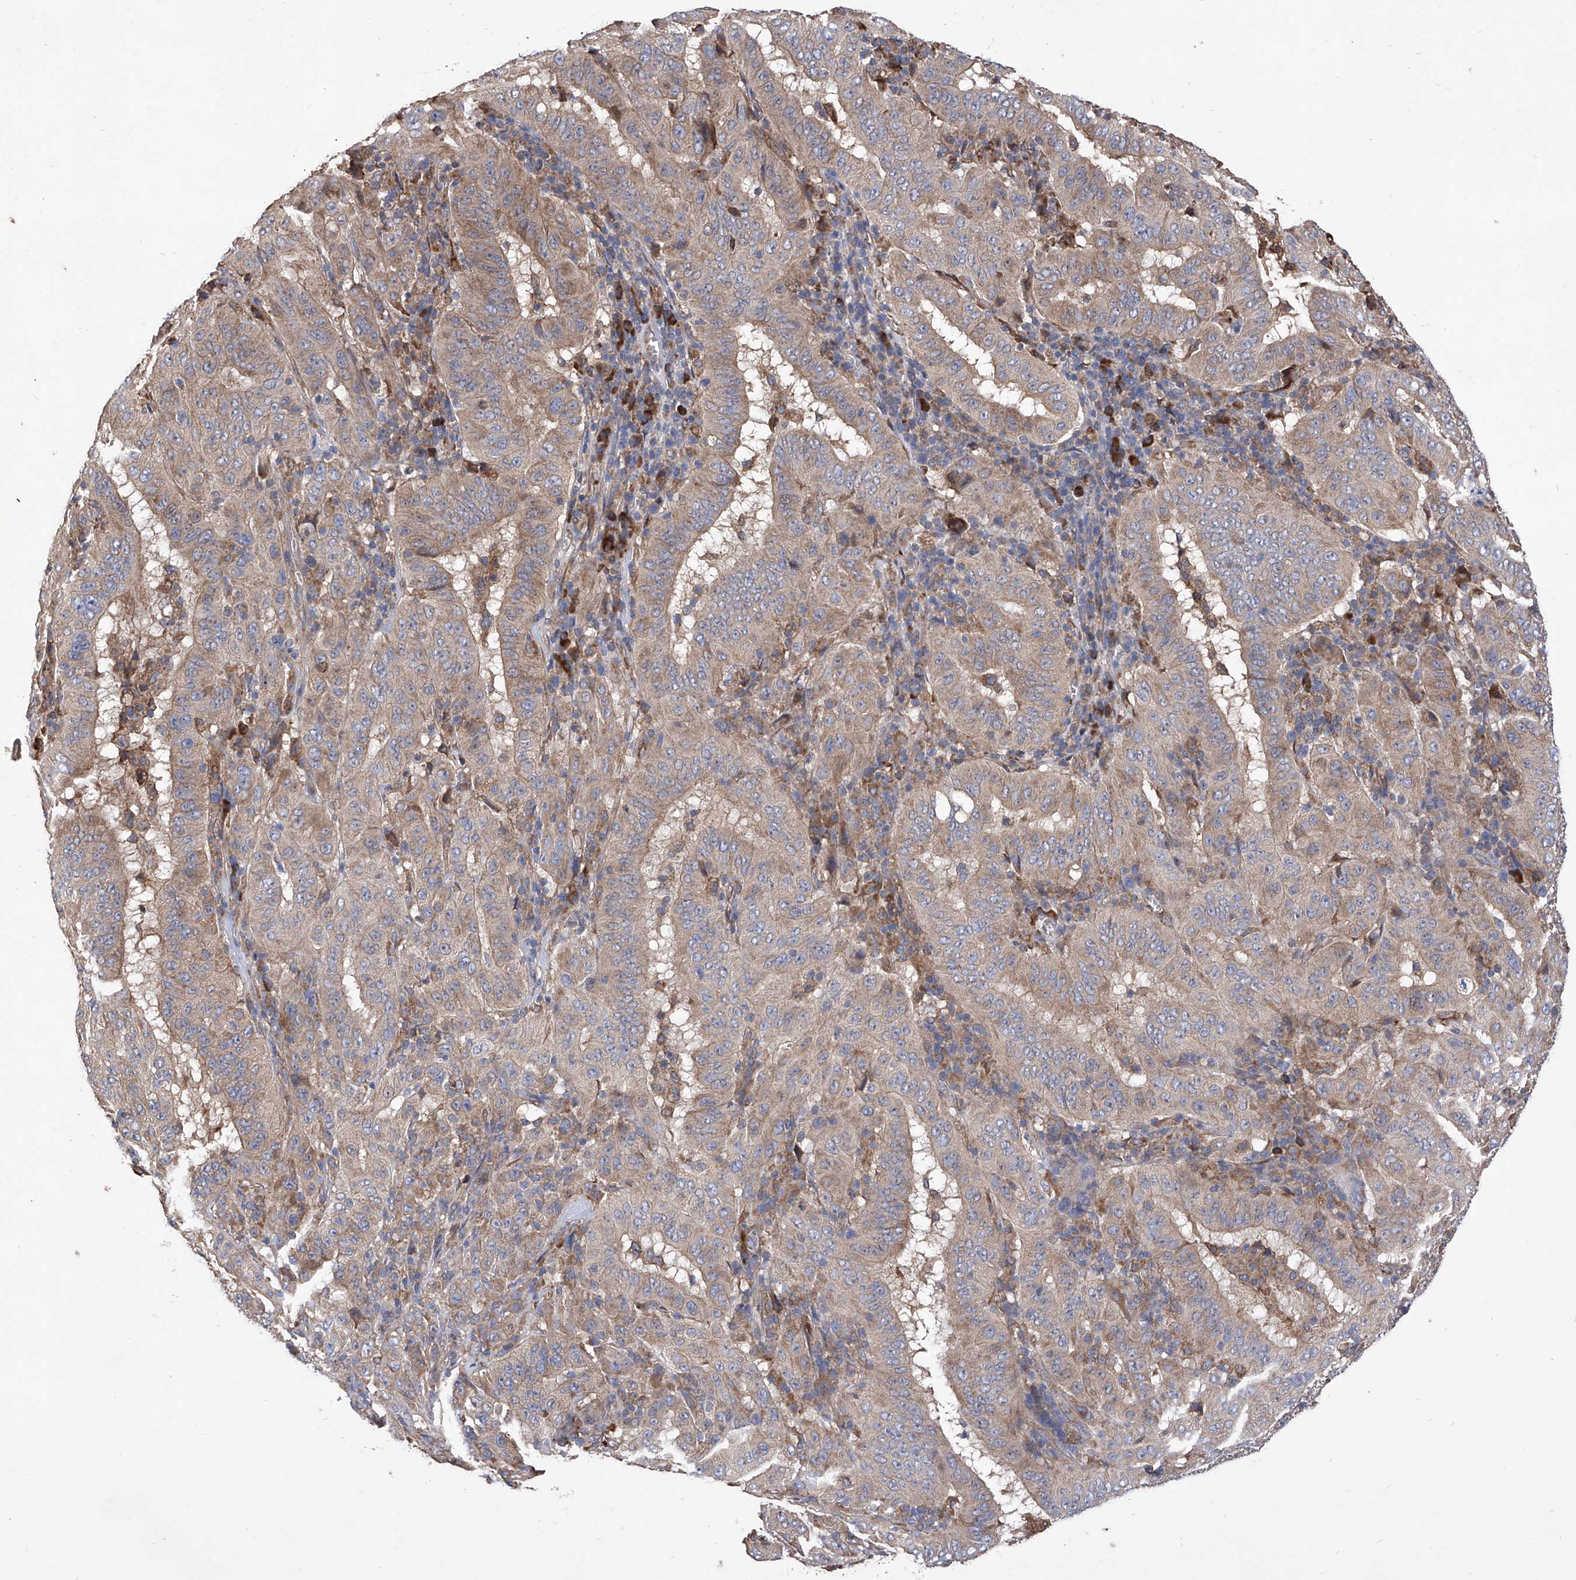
{"staining": {"intensity": "moderate", "quantity": ">75%", "location": "cytoplasmic/membranous"}, "tissue": "pancreatic cancer", "cell_type": "Tumor cells", "image_type": "cancer", "snomed": [{"axis": "morphology", "description": "Adenocarcinoma, NOS"}, {"axis": "topography", "description": "Pancreas"}], "caption": "Pancreatic adenocarcinoma stained for a protein demonstrates moderate cytoplasmic/membranous positivity in tumor cells.", "gene": "INPP5B", "patient": {"sex": "male", "age": 63}}